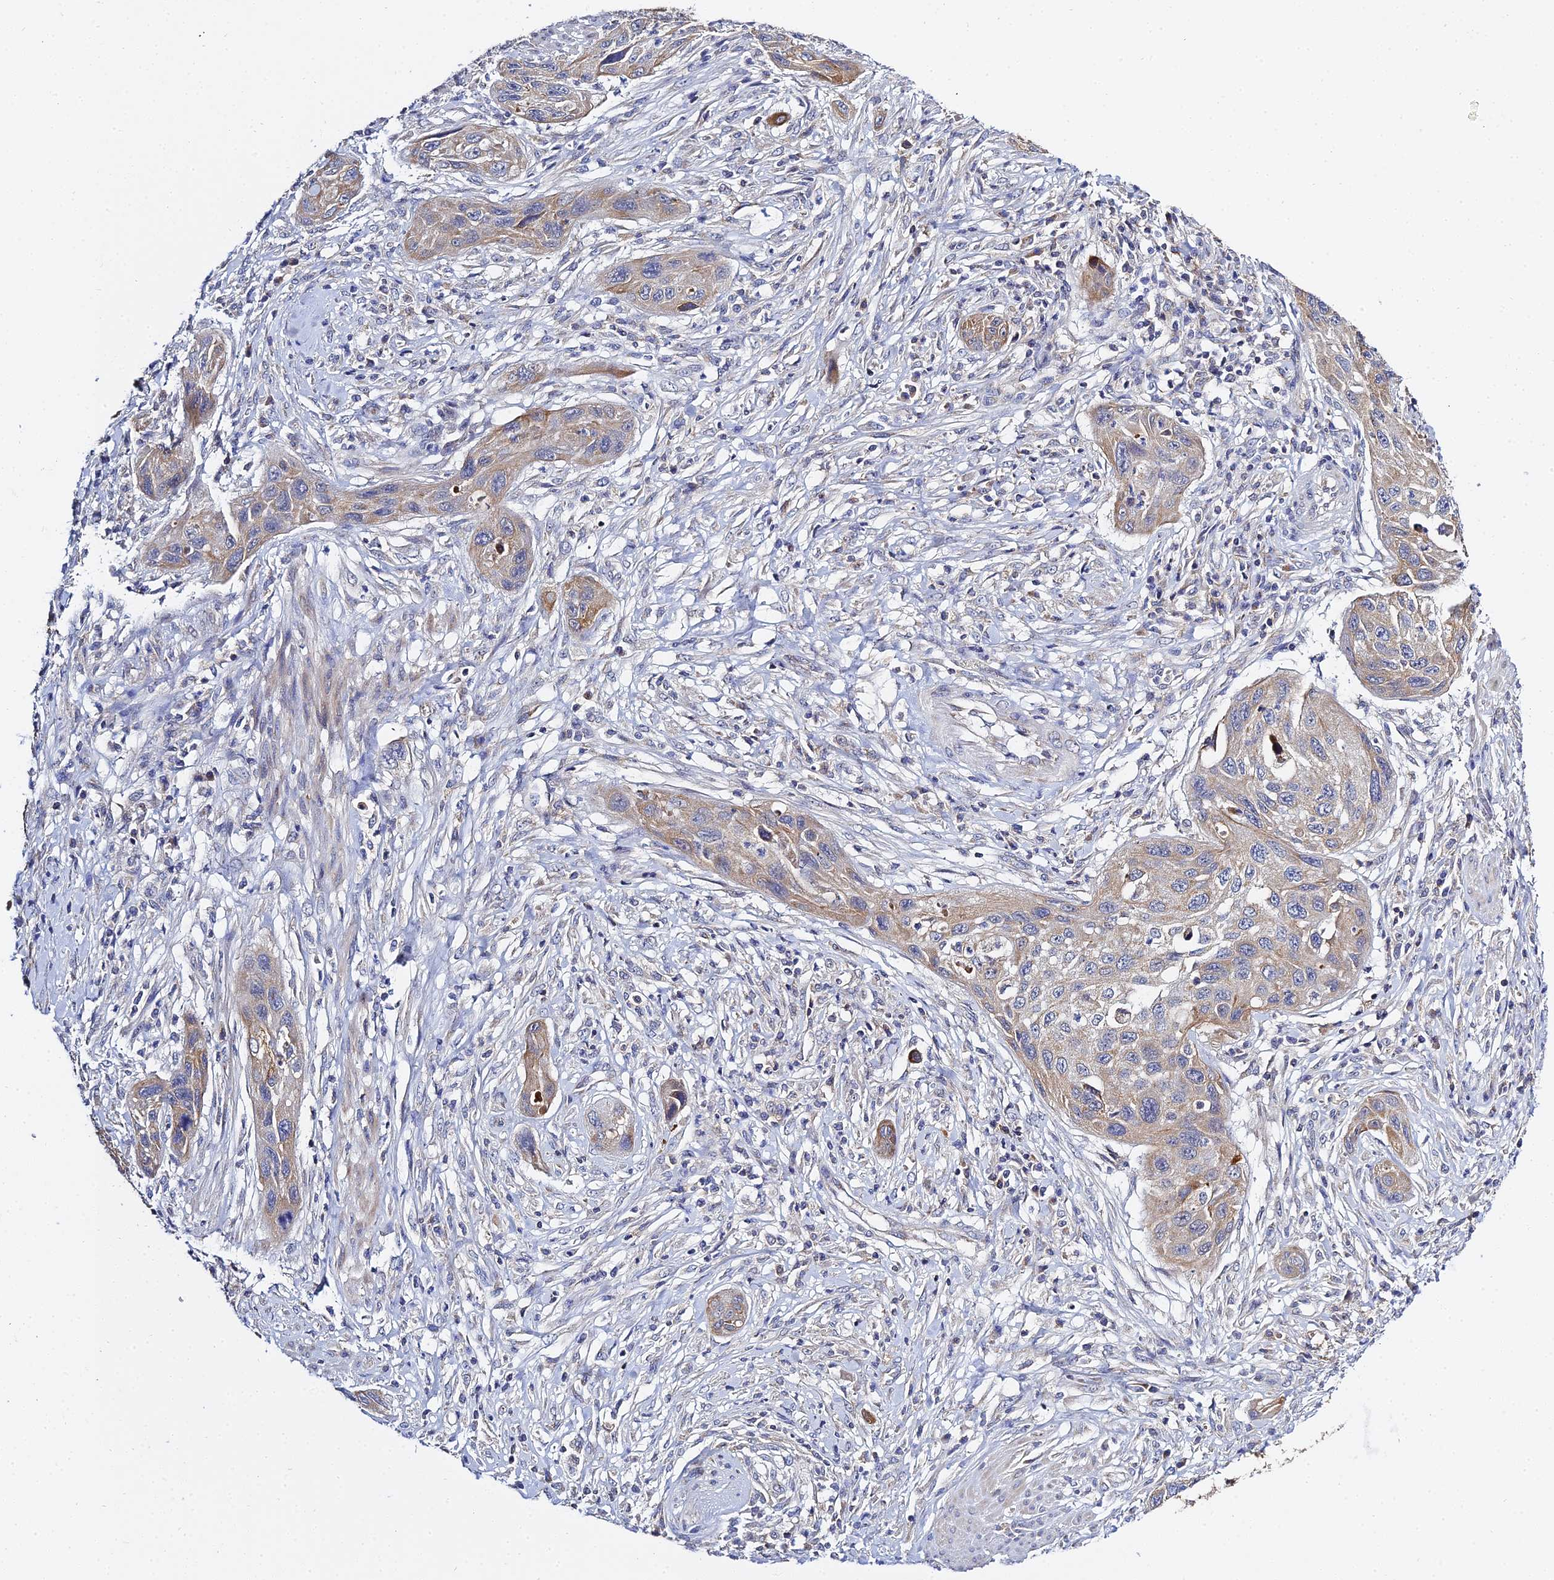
{"staining": {"intensity": "weak", "quantity": ">75%", "location": "cytoplasmic/membranous"}, "tissue": "cervical cancer", "cell_type": "Tumor cells", "image_type": "cancer", "snomed": [{"axis": "morphology", "description": "Squamous cell carcinoma, NOS"}, {"axis": "topography", "description": "Cervix"}], "caption": "Immunohistochemical staining of cervical cancer (squamous cell carcinoma) reveals low levels of weak cytoplasmic/membranous staining in about >75% of tumor cells.", "gene": "ZXDA", "patient": {"sex": "female", "age": 42}}